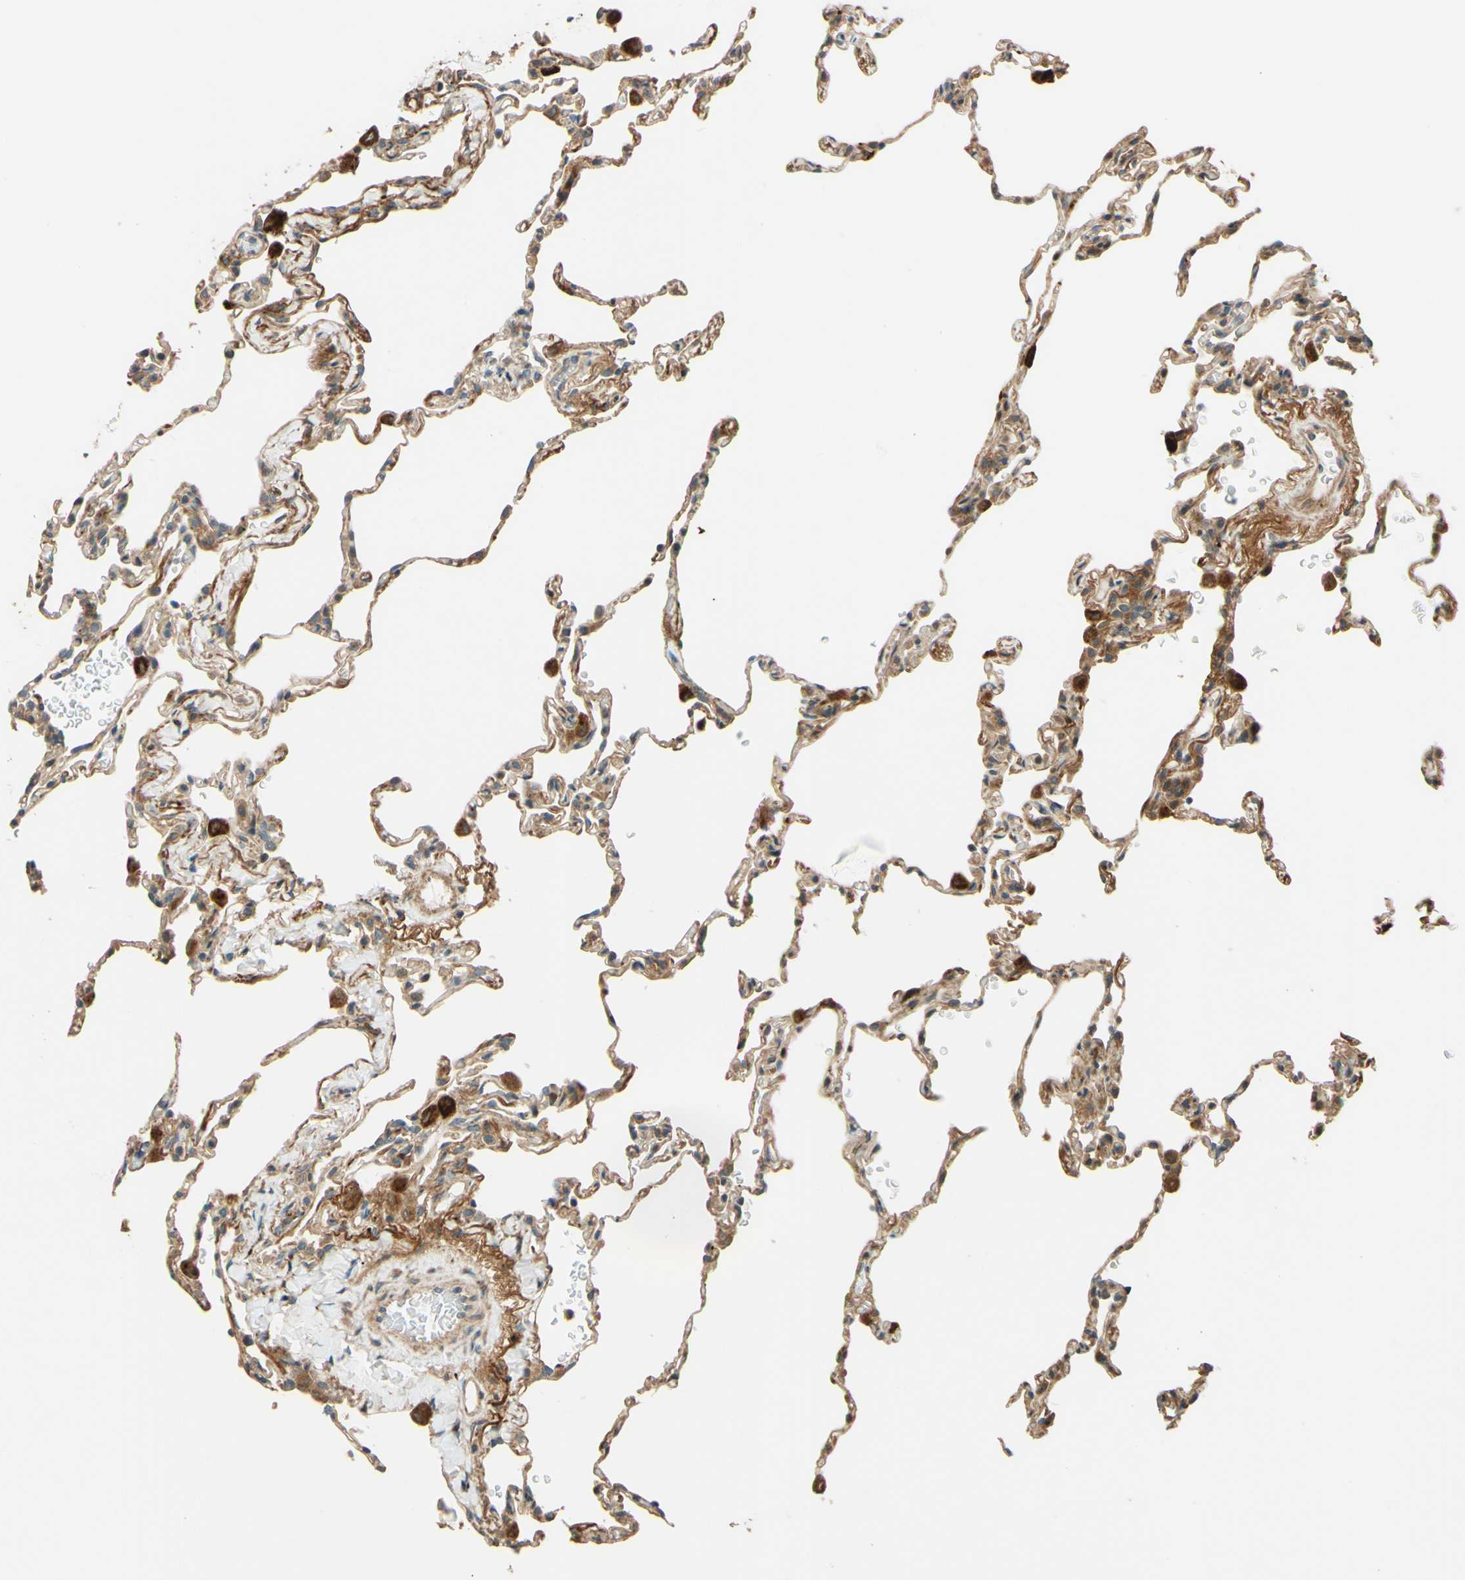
{"staining": {"intensity": "weak", "quantity": "25%-75%", "location": "cytoplasmic/membranous"}, "tissue": "lung", "cell_type": "Alveolar cells", "image_type": "normal", "snomed": [{"axis": "morphology", "description": "Normal tissue, NOS"}, {"axis": "topography", "description": "Lung"}], "caption": "Immunohistochemistry (DAB (3,3'-diaminobenzidine)) staining of normal lung reveals weak cytoplasmic/membranous protein expression in approximately 25%-75% of alveolar cells. (Brightfield microscopy of DAB IHC at high magnification).", "gene": "RNF19A", "patient": {"sex": "male", "age": 59}}